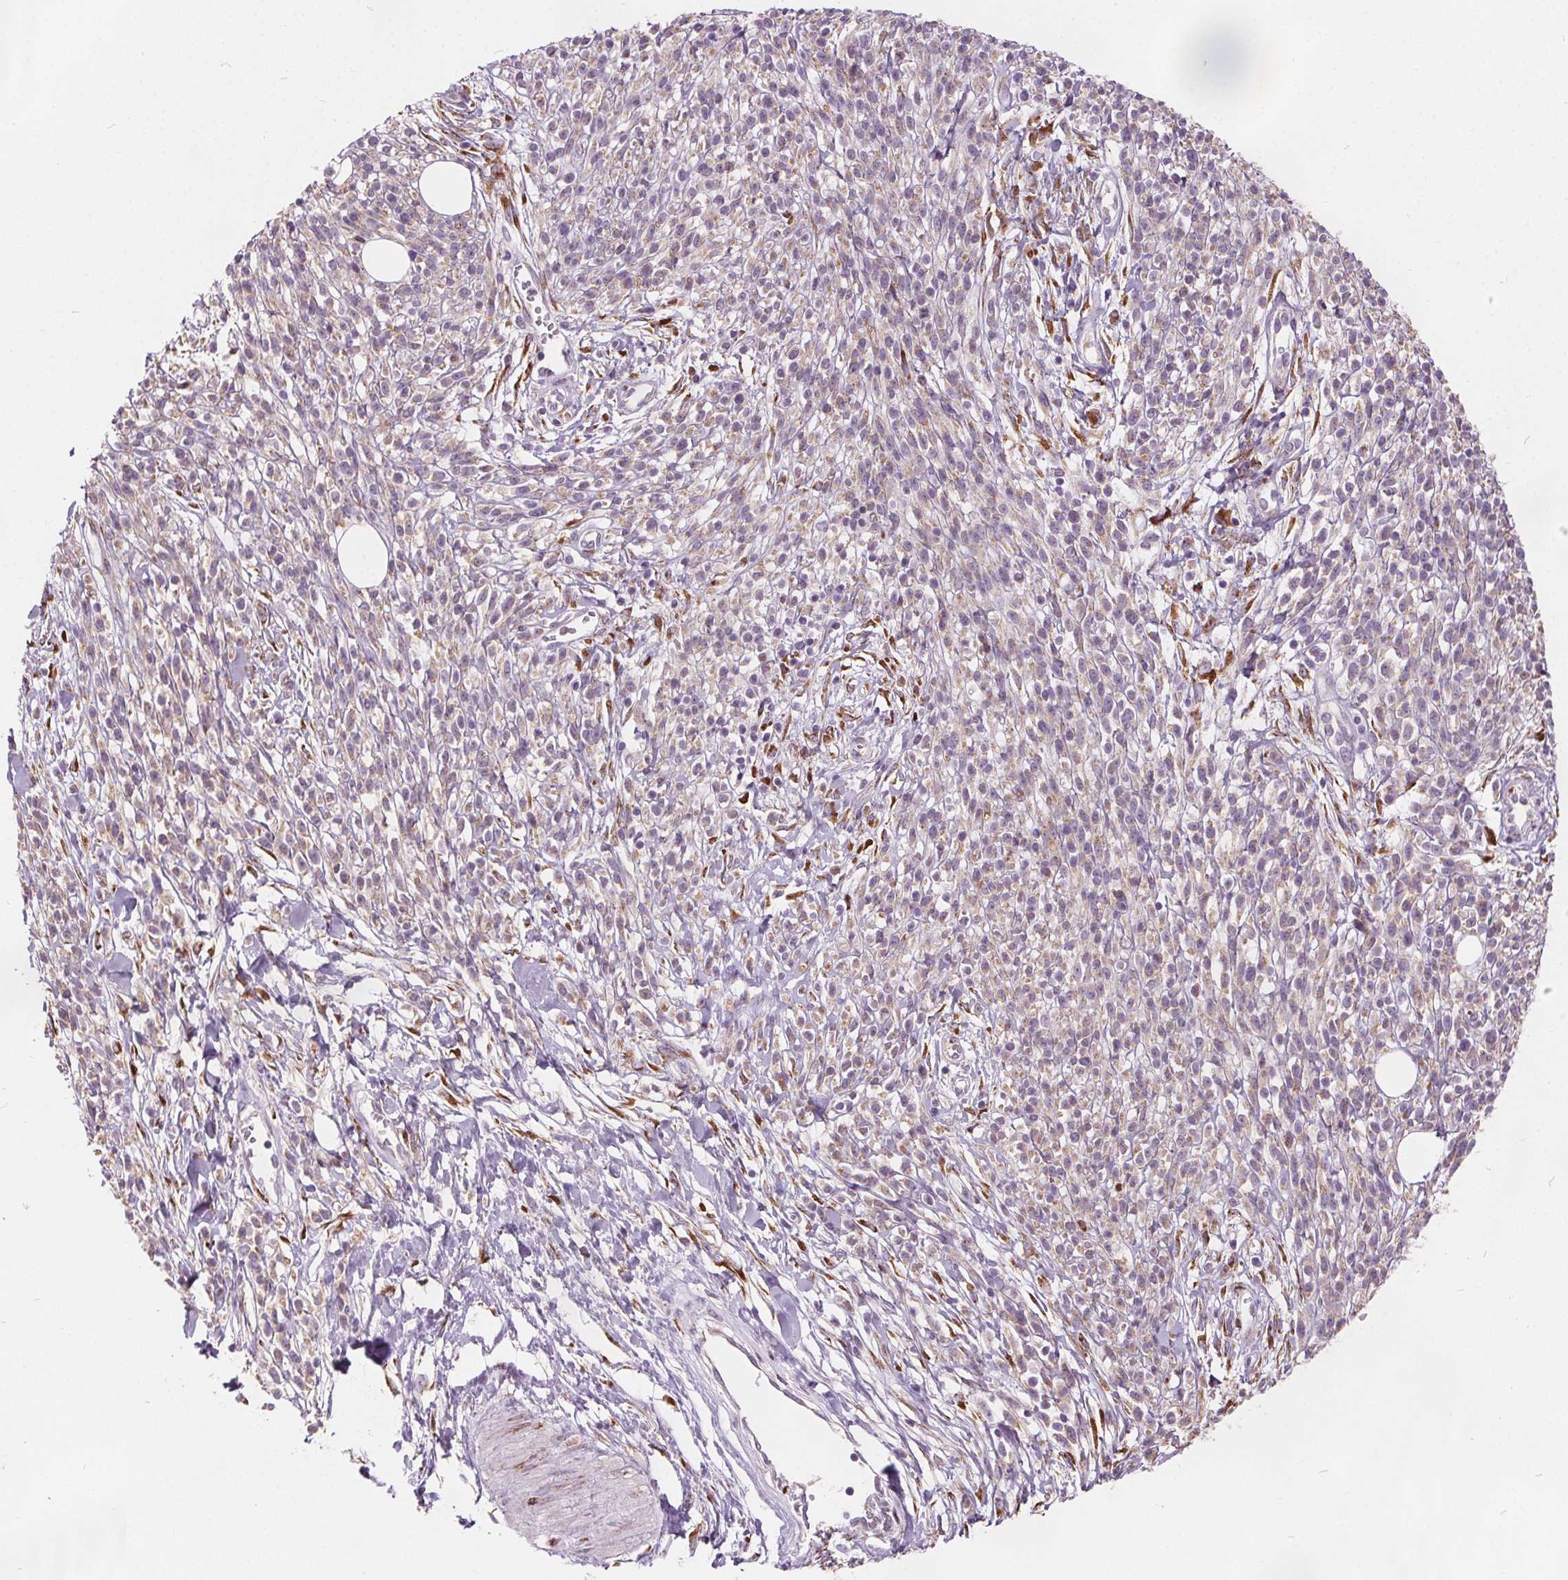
{"staining": {"intensity": "negative", "quantity": "none", "location": "none"}, "tissue": "melanoma", "cell_type": "Tumor cells", "image_type": "cancer", "snomed": [{"axis": "morphology", "description": "Malignant melanoma, NOS"}, {"axis": "topography", "description": "Skin"}, {"axis": "topography", "description": "Skin of trunk"}], "caption": "DAB (3,3'-diaminobenzidine) immunohistochemical staining of melanoma demonstrates no significant expression in tumor cells.", "gene": "ACOX2", "patient": {"sex": "male", "age": 74}}